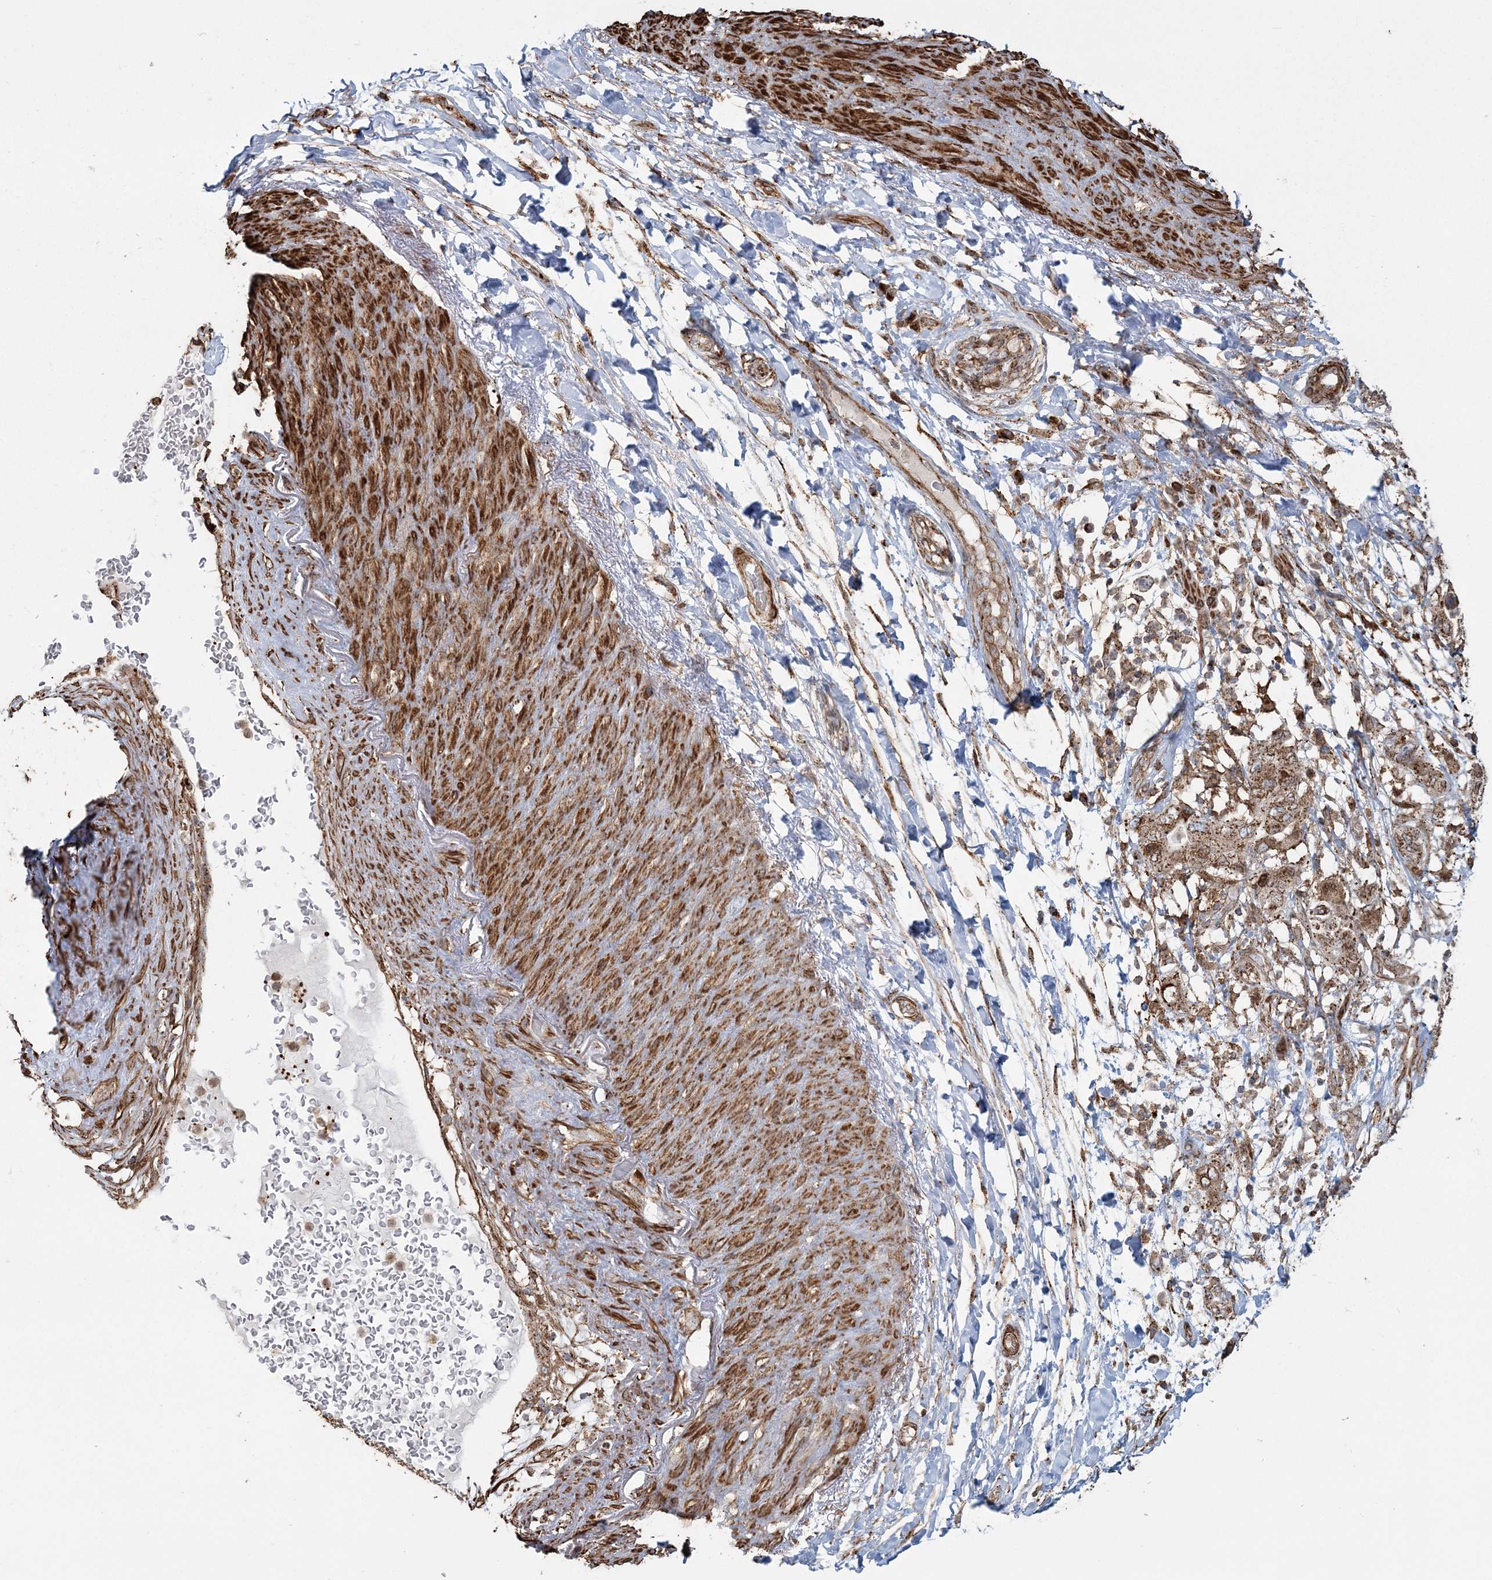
{"staining": {"intensity": "moderate", "quantity": ">75%", "location": "cytoplasmic/membranous"}, "tissue": "pancreatic cancer", "cell_type": "Tumor cells", "image_type": "cancer", "snomed": [{"axis": "morphology", "description": "Adenocarcinoma, NOS"}, {"axis": "topography", "description": "Pancreas"}], "caption": "Protein expression by immunohistochemistry displays moderate cytoplasmic/membranous staining in approximately >75% of tumor cells in pancreatic cancer.", "gene": "TRAF3IP2", "patient": {"sex": "female", "age": 73}}